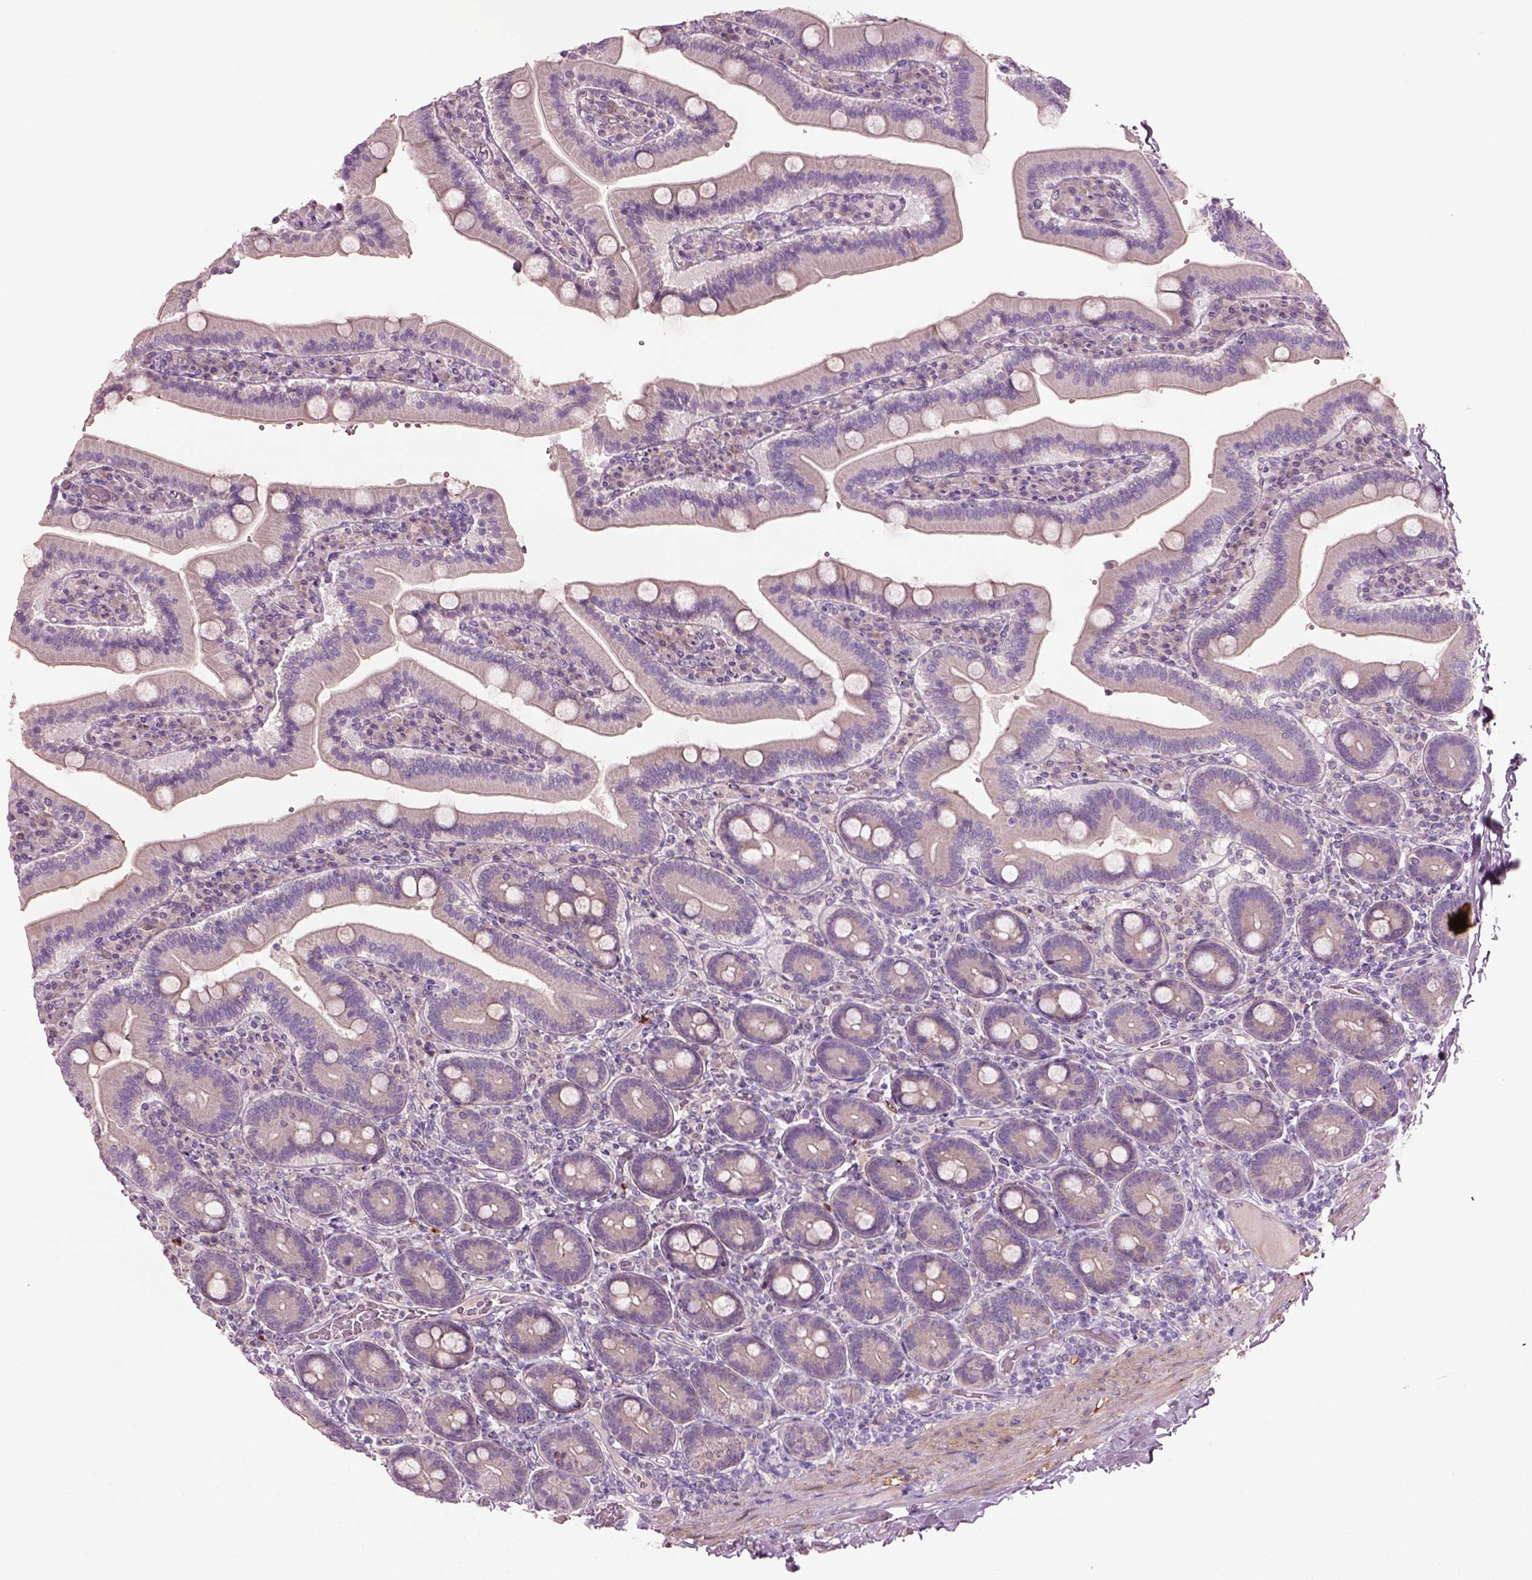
{"staining": {"intensity": "negative", "quantity": "none", "location": "none"}, "tissue": "duodenum", "cell_type": "Glandular cells", "image_type": "normal", "snomed": [{"axis": "morphology", "description": "Normal tissue, NOS"}, {"axis": "topography", "description": "Duodenum"}], "caption": "The IHC histopathology image has no significant staining in glandular cells of duodenum. (DAB (3,3'-diaminobenzidine) IHC with hematoxylin counter stain).", "gene": "PLPP7", "patient": {"sex": "female", "age": 62}}